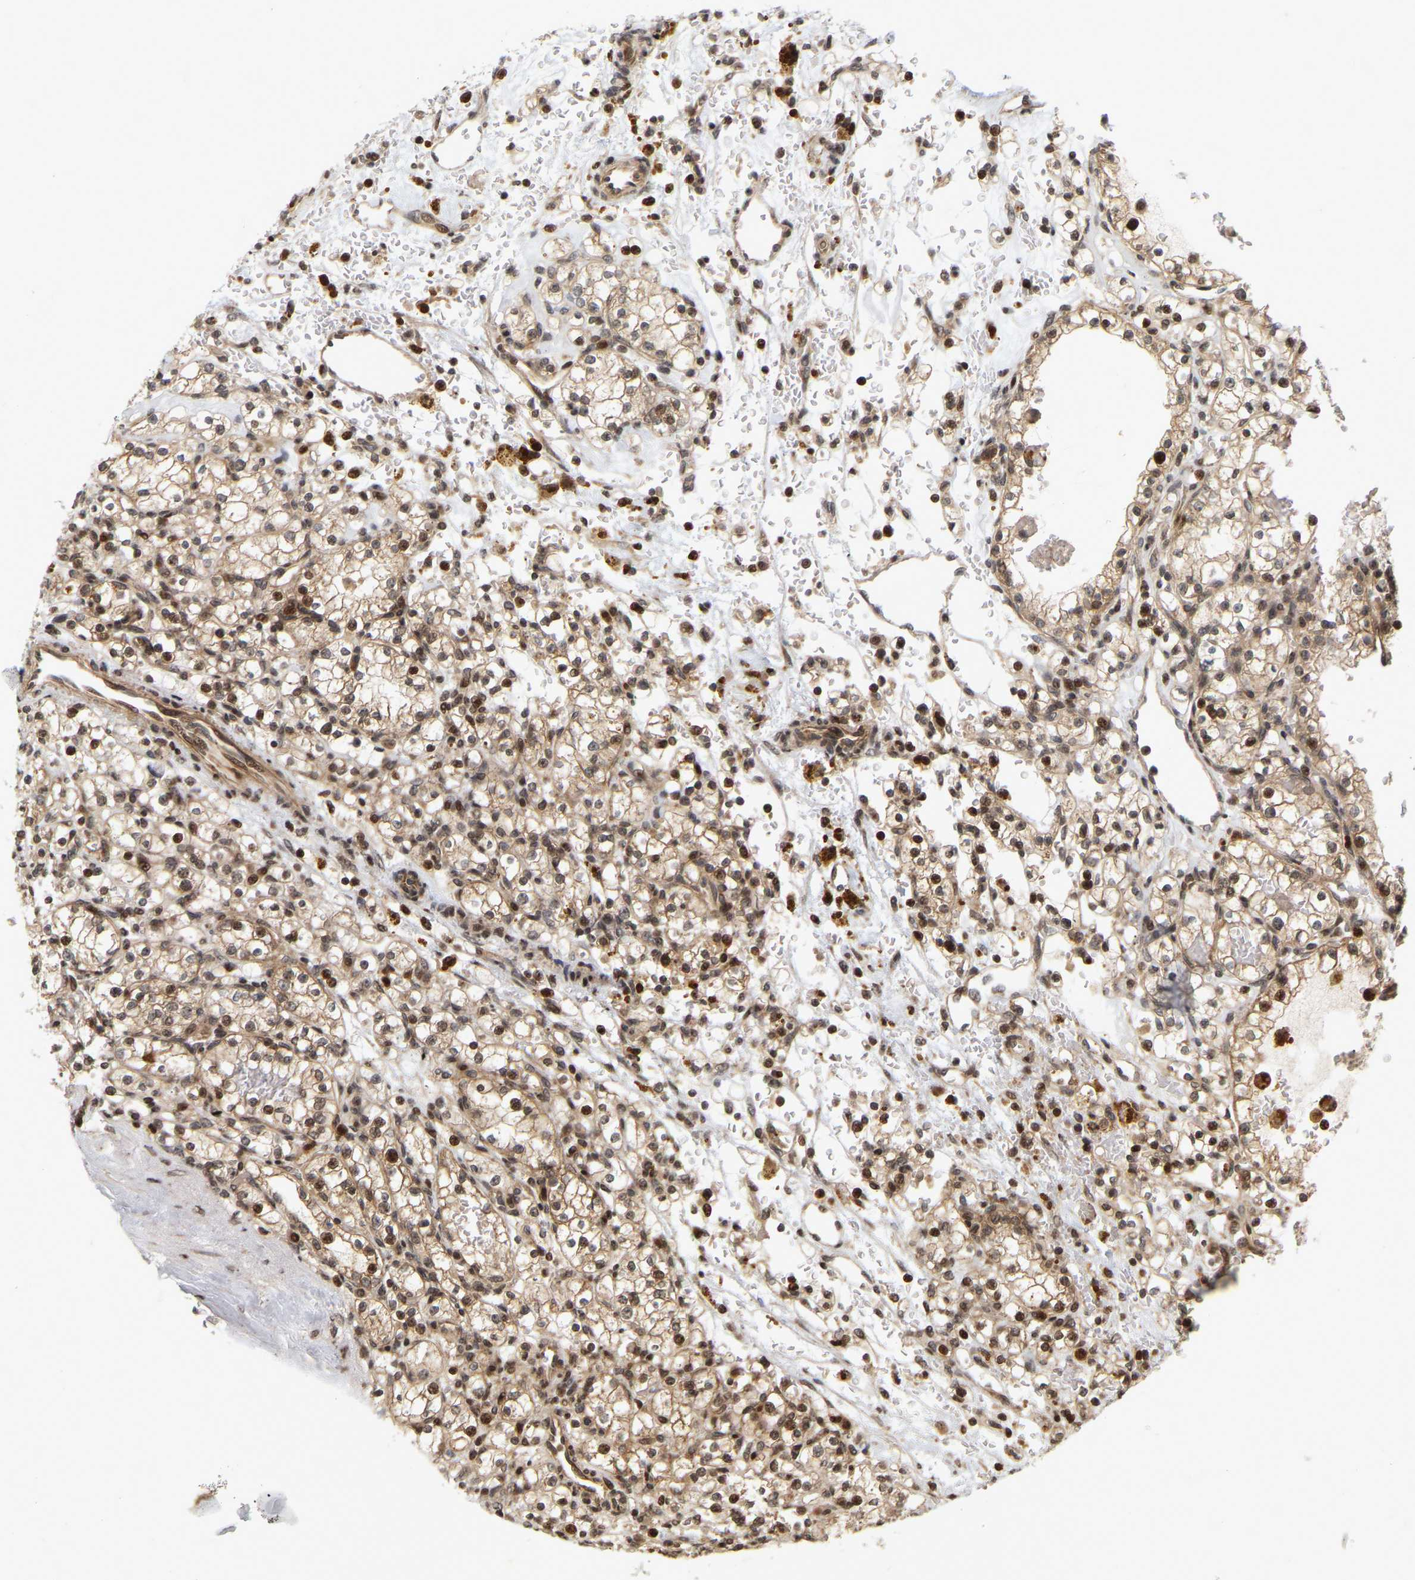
{"staining": {"intensity": "moderate", "quantity": ">75%", "location": "cytoplasmic/membranous,nuclear"}, "tissue": "renal cancer", "cell_type": "Tumor cells", "image_type": "cancer", "snomed": [{"axis": "morphology", "description": "Normal tissue, NOS"}, {"axis": "morphology", "description": "Adenocarcinoma, NOS"}, {"axis": "topography", "description": "Kidney"}], "caption": "Renal cancer (adenocarcinoma) was stained to show a protein in brown. There is medium levels of moderate cytoplasmic/membranous and nuclear staining in approximately >75% of tumor cells.", "gene": "NFE2L2", "patient": {"sex": "female", "age": 55}}